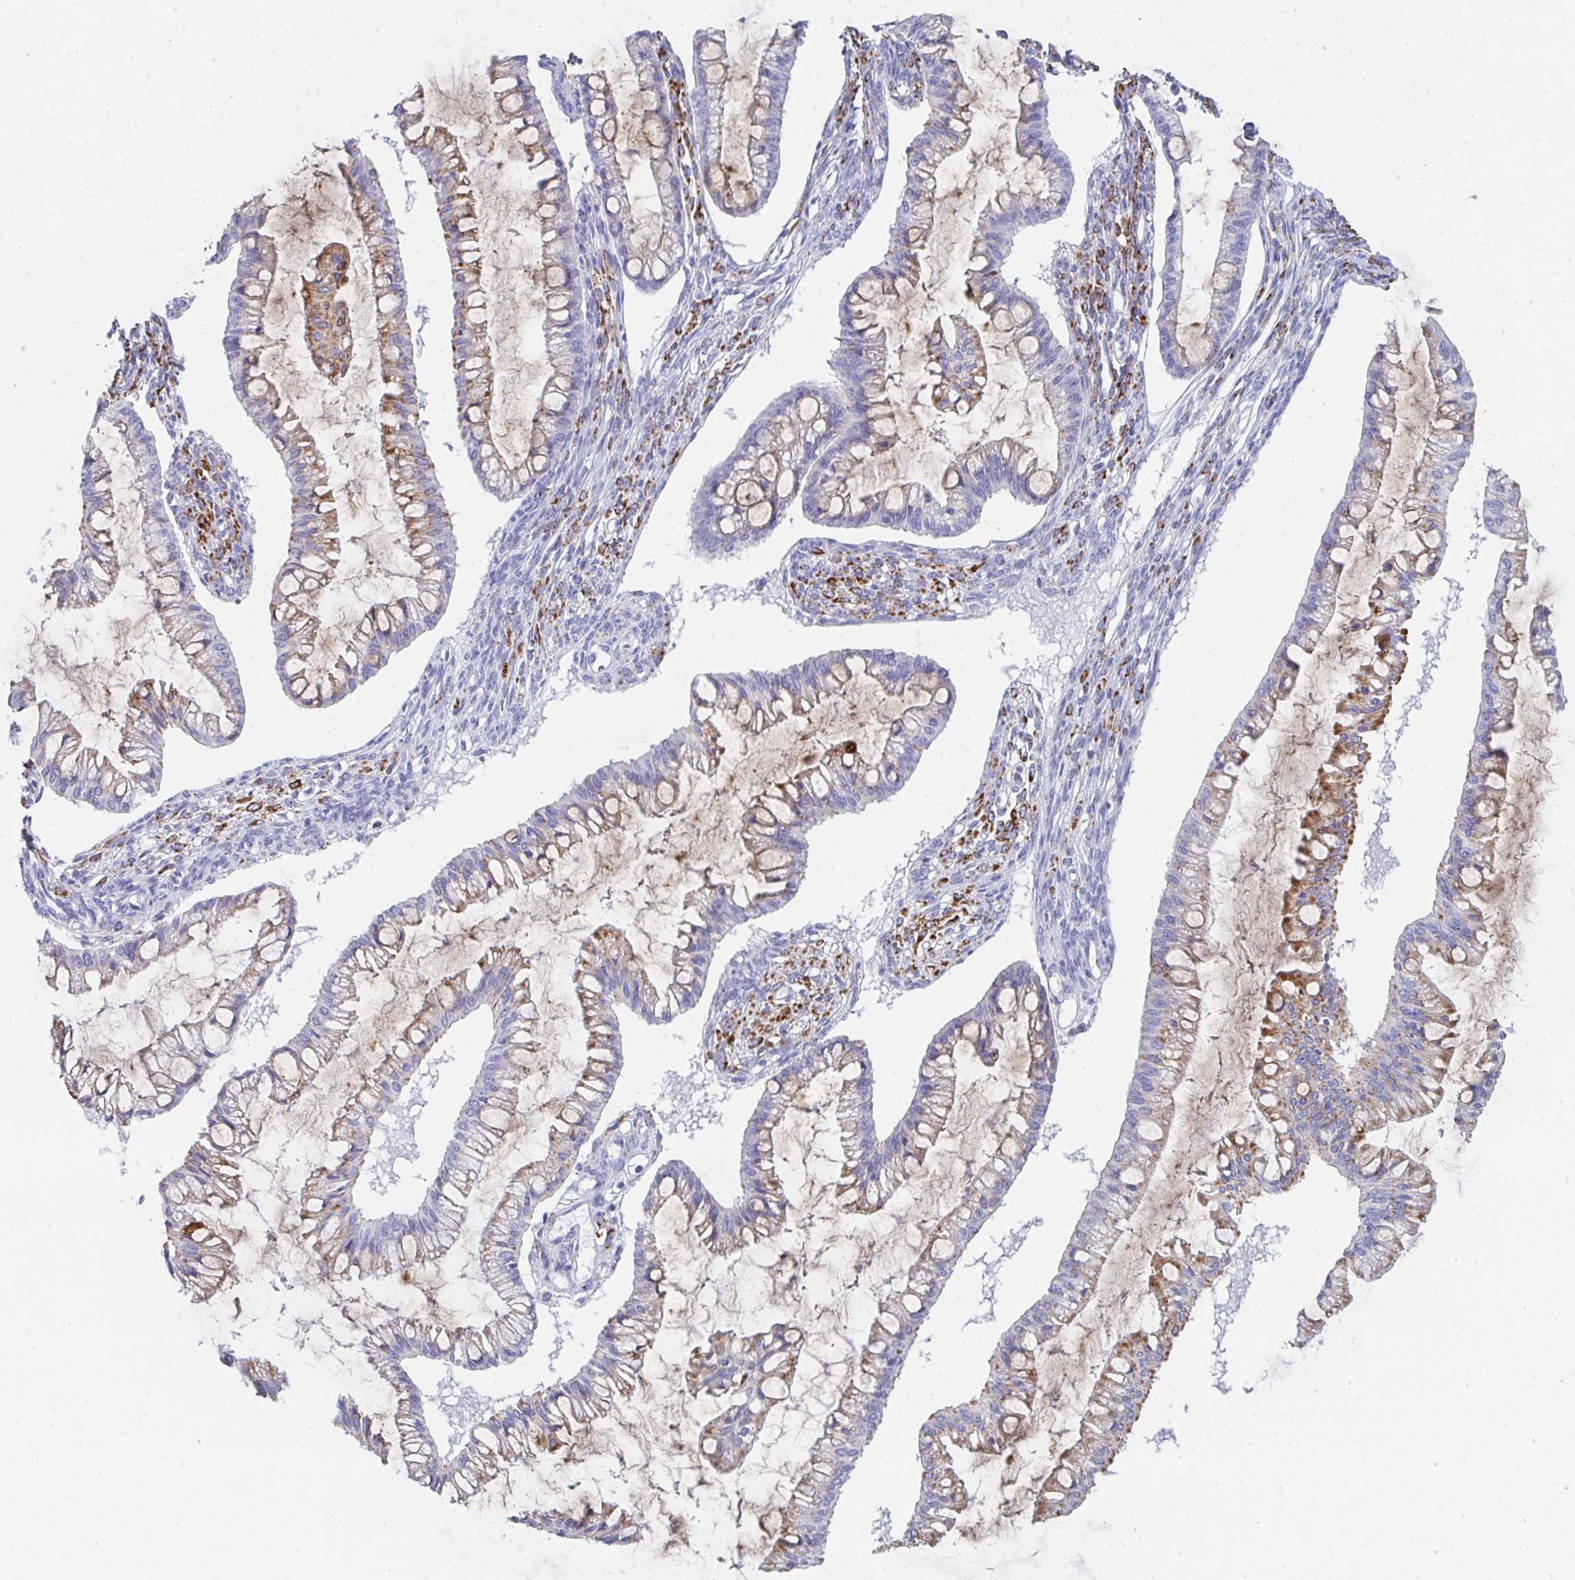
{"staining": {"intensity": "moderate", "quantity": "25%-75%", "location": "cytoplasmic/membranous"}, "tissue": "ovarian cancer", "cell_type": "Tumor cells", "image_type": "cancer", "snomed": [{"axis": "morphology", "description": "Cystadenocarcinoma, mucinous, NOS"}, {"axis": "topography", "description": "Ovary"}], "caption": "High-power microscopy captured an immunohistochemistry (IHC) histopathology image of ovarian mucinous cystadenocarcinoma, revealing moderate cytoplasmic/membranous expression in about 25%-75% of tumor cells.", "gene": "AIFM1", "patient": {"sex": "female", "age": 73}}